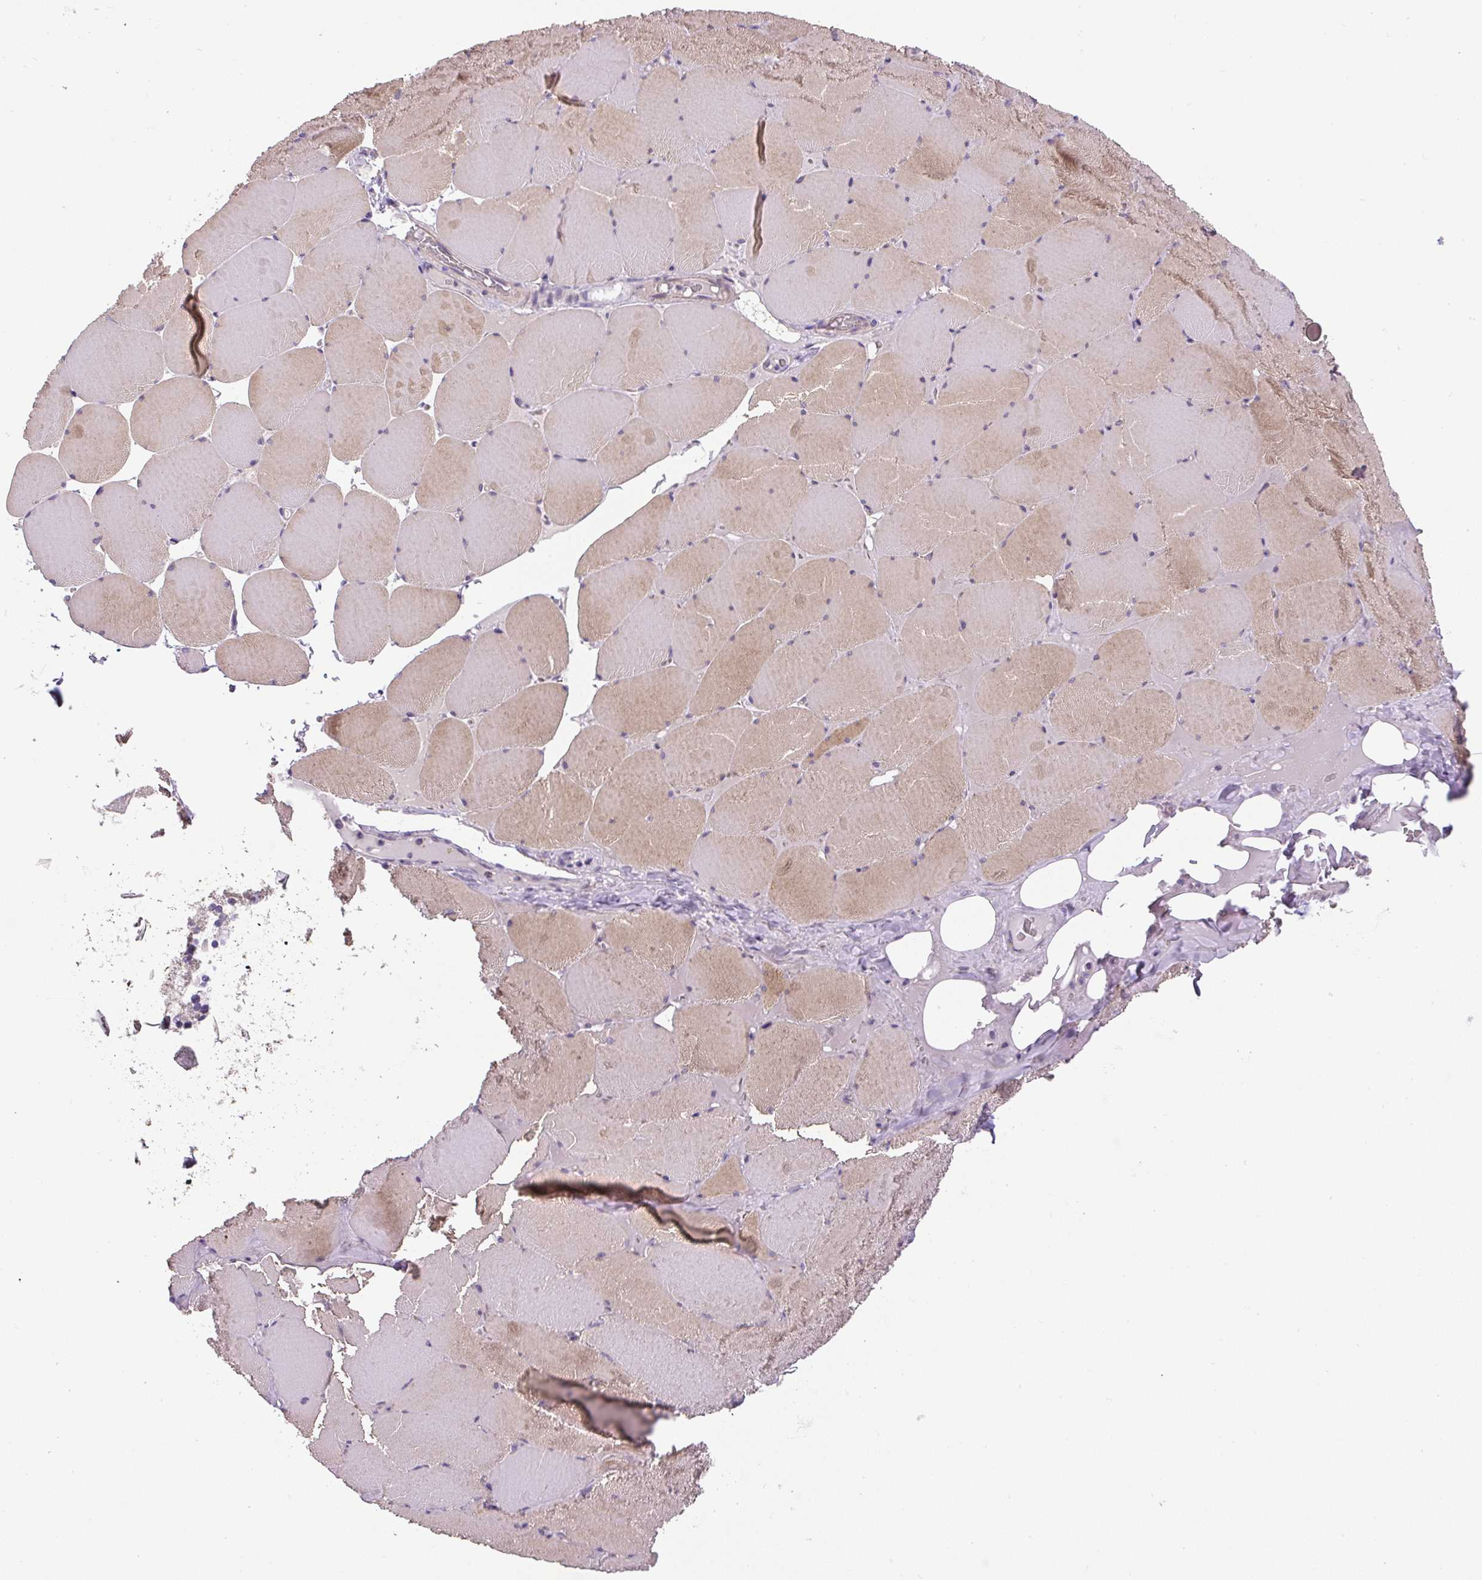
{"staining": {"intensity": "moderate", "quantity": ">75%", "location": "cytoplasmic/membranous"}, "tissue": "skeletal muscle", "cell_type": "Myocytes", "image_type": "normal", "snomed": [{"axis": "morphology", "description": "Normal tissue, NOS"}, {"axis": "topography", "description": "Skeletal muscle"}, {"axis": "topography", "description": "Head-Neck"}], "caption": "A micrograph showing moderate cytoplasmic/membranous expression in approximately >75% of myocytes in unremarkable skeletal muscle, as visualized by brown immunohistochemical staining.", "gene": "UBL3", "patient": {"sex": "male", "age": 66}}